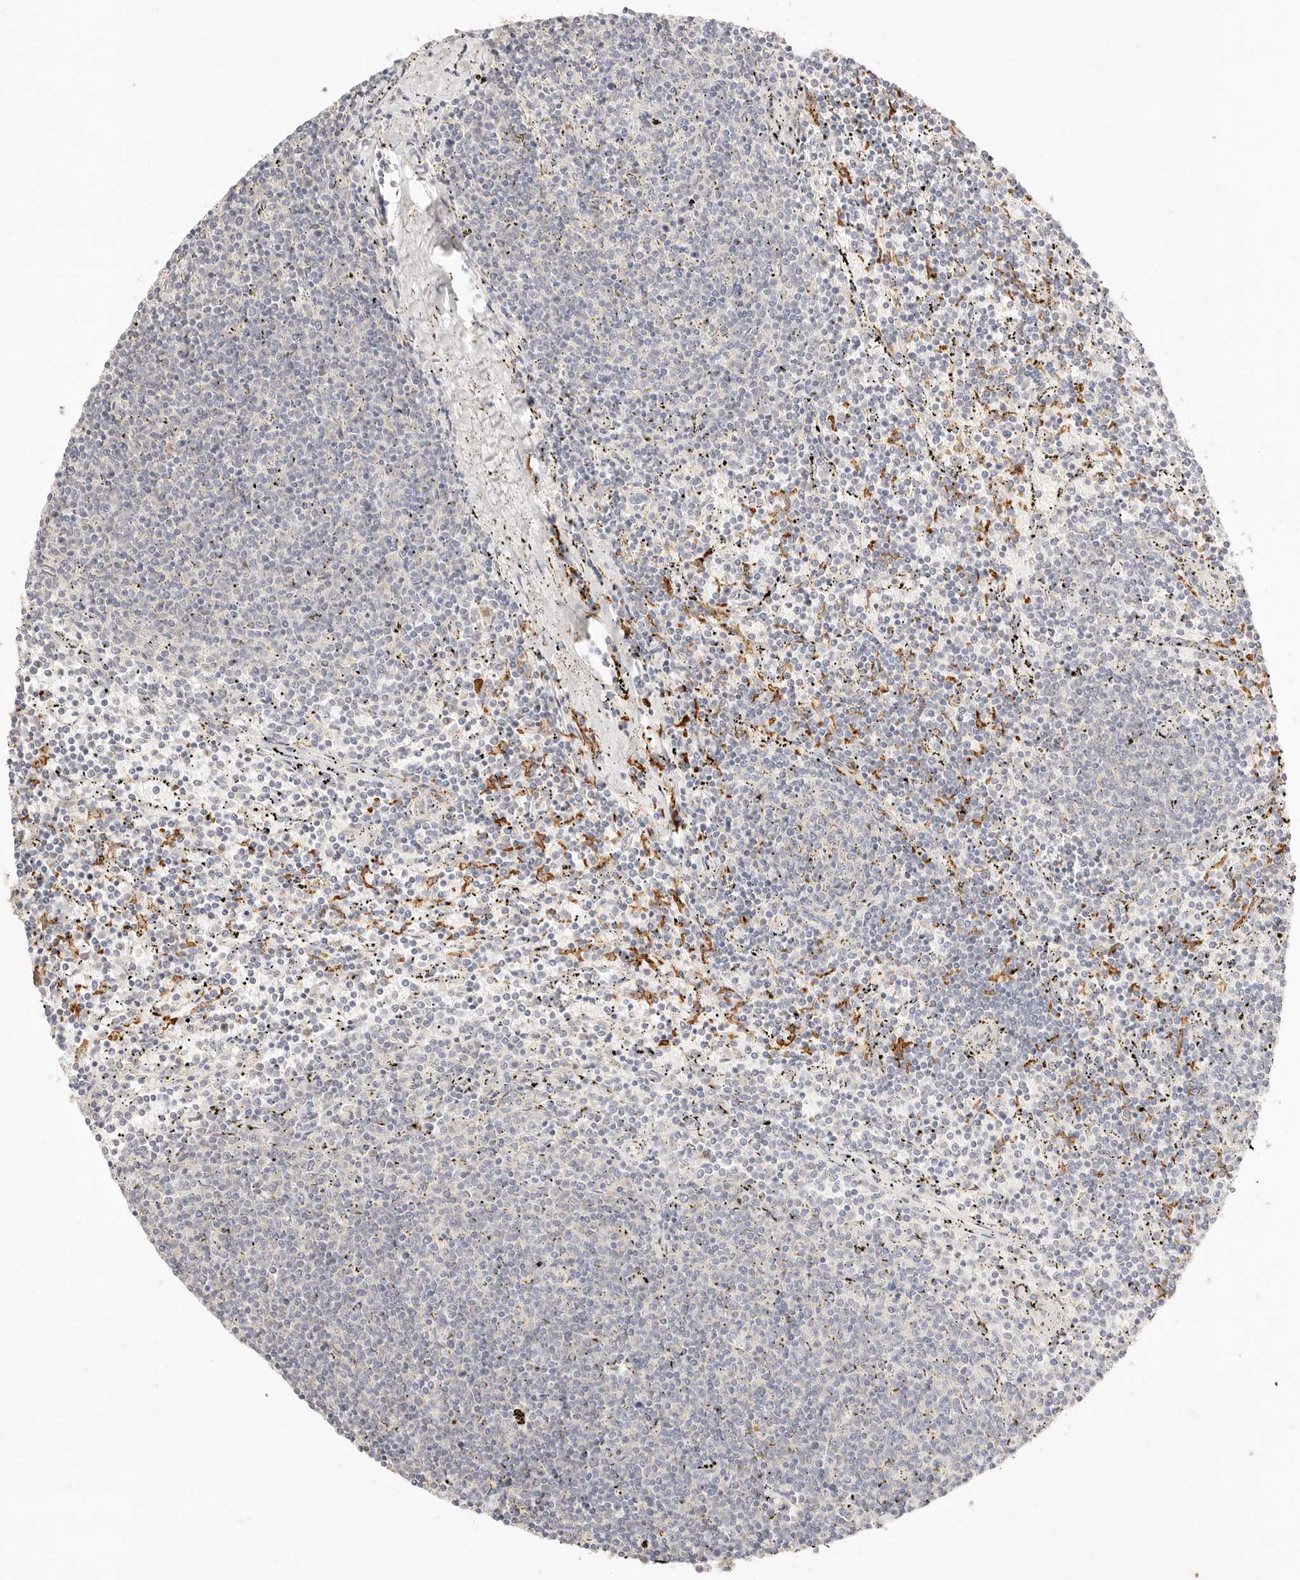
{"staining": {"intensity": "negative", "quantity": "none", "location": "none"}, "tissue": "lymphoma", "cell_type": "Tumor cells", "image_type": "cancer", "snomed": [{"axis": "morphology", "description": "Malignant lymphoma, non-Hodgkin's type, Low grade"}, {"axis": "topography", "description": "Spleen"}], "caption": "An immunohistochemistry image of low-grade malignant lymphoma, non-Hodgkin's type is shown. There is no staining in tumor cells of low-grade malignant lymphoma, non-Hodgkin's type.", "gene": "HK2", "patient": {"sex": "female", "age": 50}}